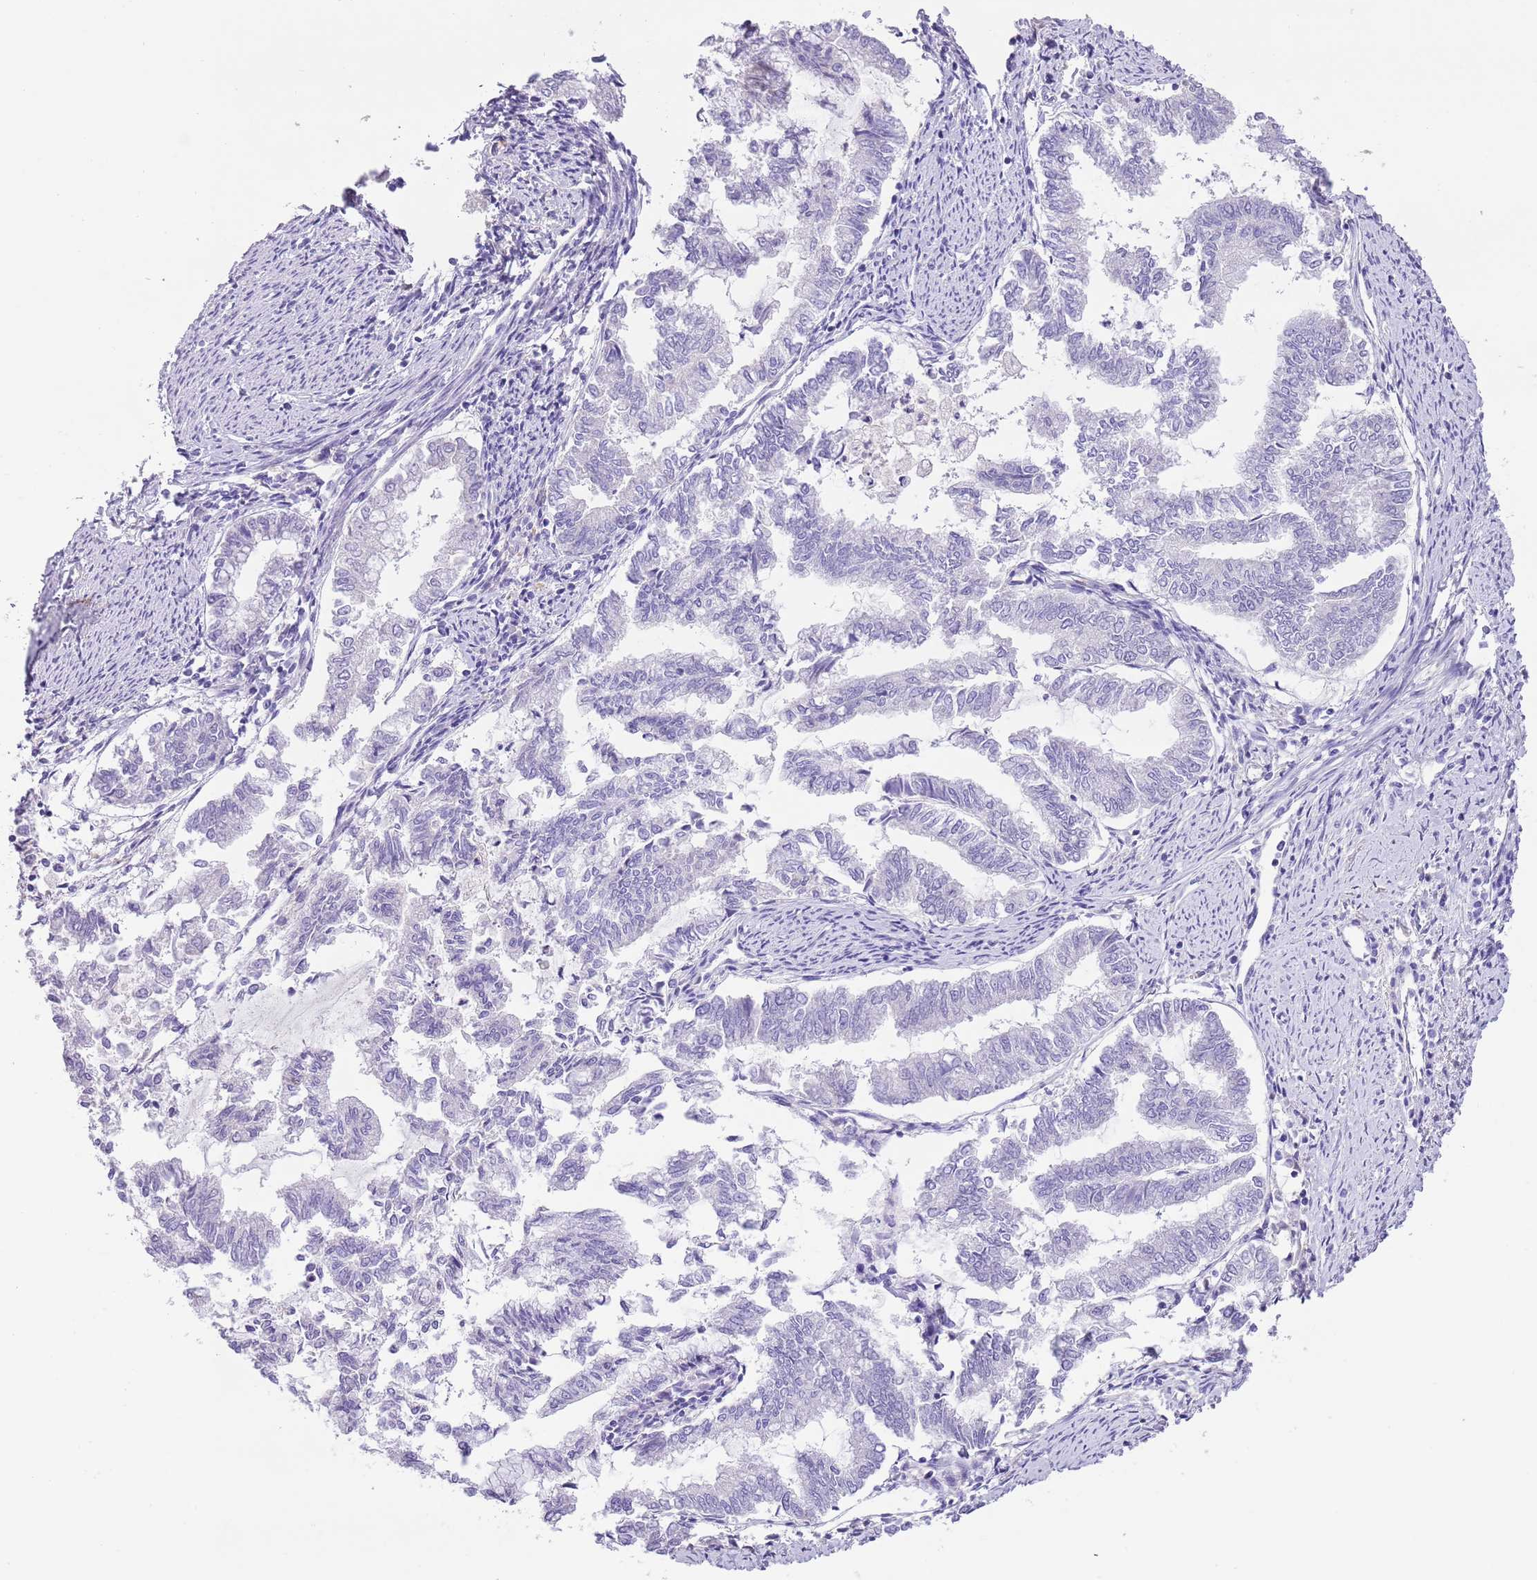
{"staining": {"intensity": "negative", "quantity": "none", "location": "none"}, "tissue": "endometrial cancer", "cell_type": "Tumor cells", "image_type": "cancer", "snomed": [{"axis": "morphology", "description": "Adenocarcinoma, NOS"}, {"axis": "topography", "description": "Endometrium"}], "caption": "Immunohistochemical staining of endometrial cancer (adenocarcinoma) shows no significant expression in tumor cells.", "gene": "CLEC2A", "patient": {"sex": "female", "age": 79}}